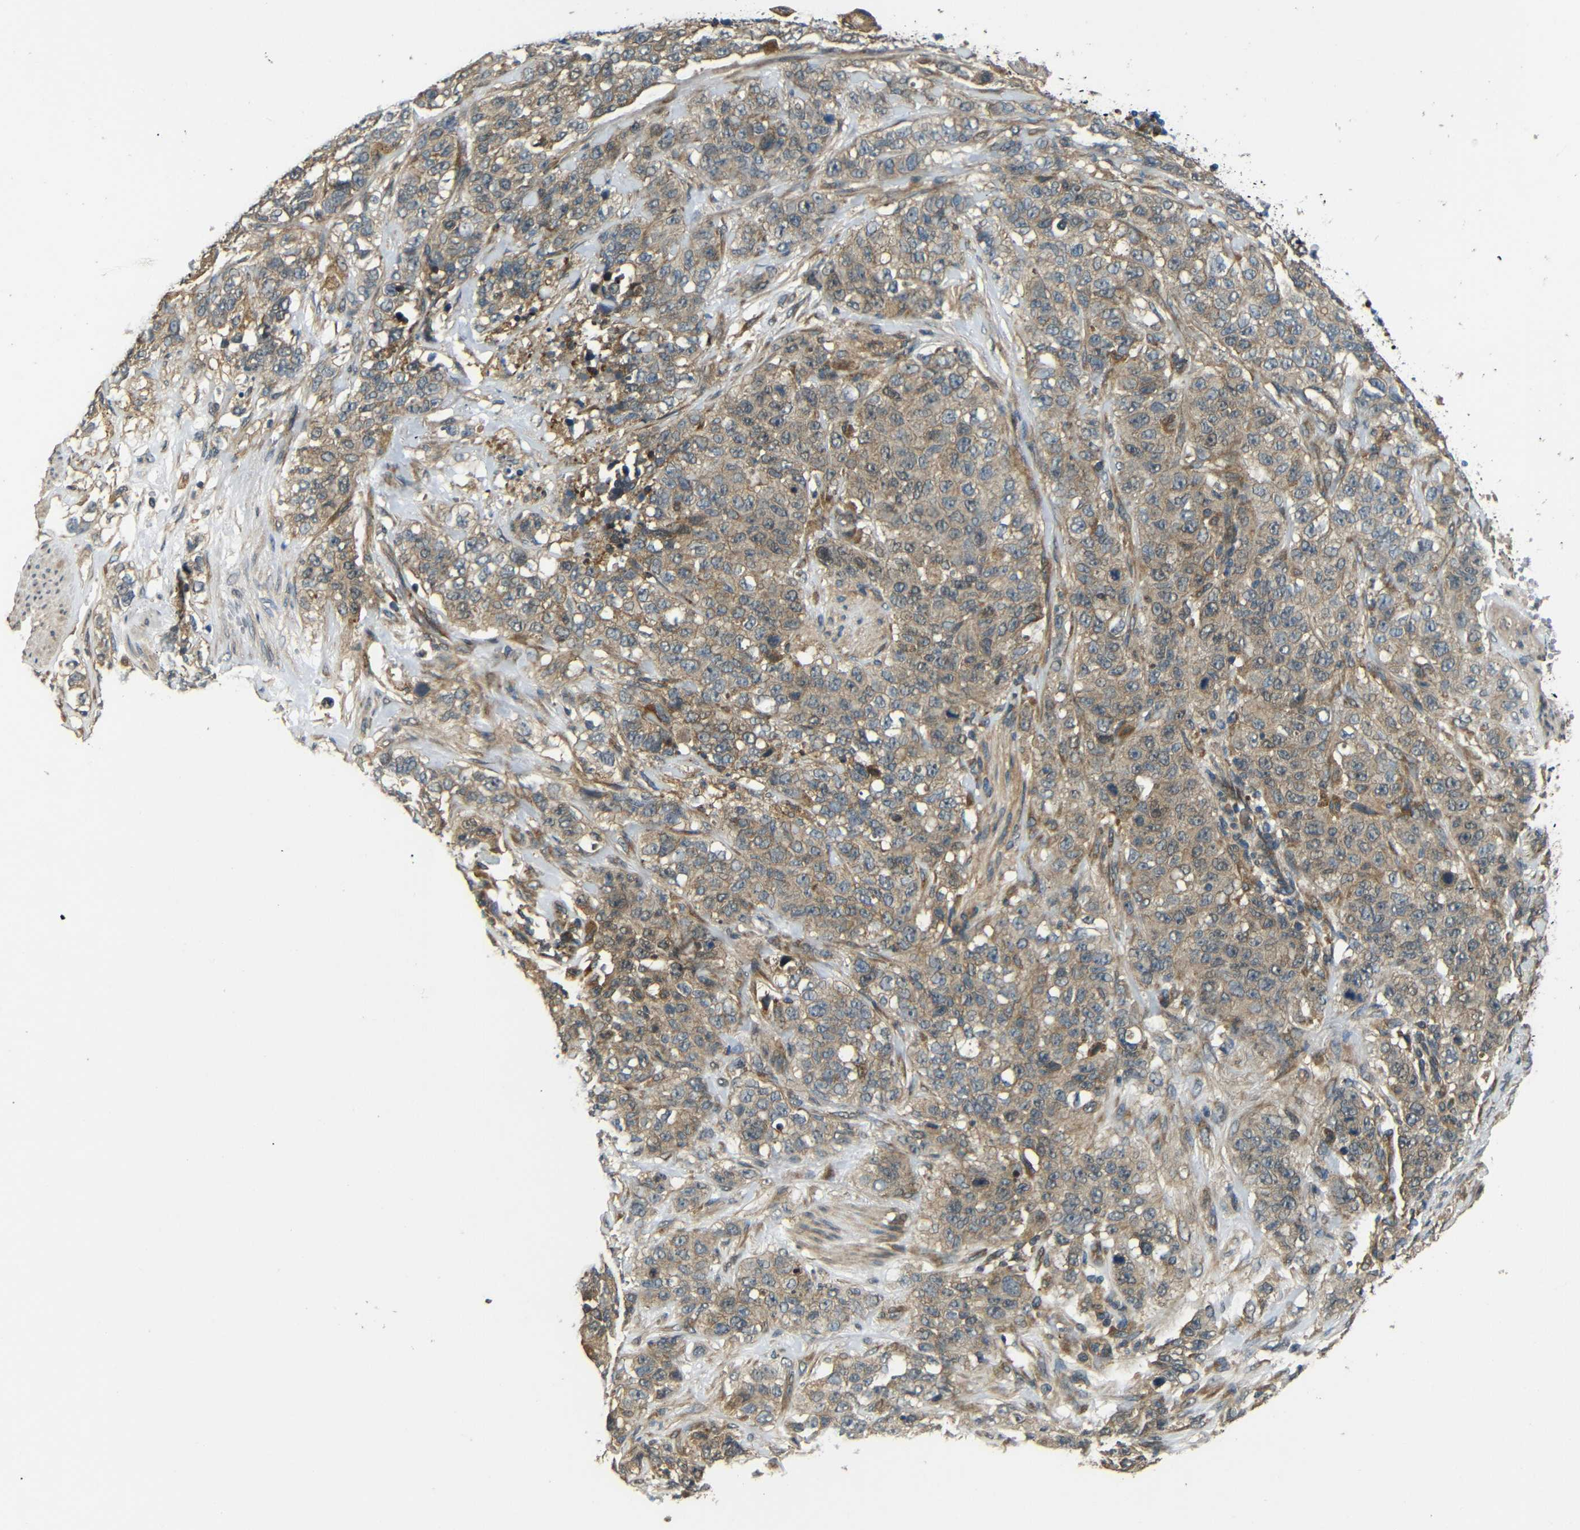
{"staining": {"intensity": "moderate", "quantity": ">75%", "location": "cytoplasmic/membranous"}, "tissue": "stomach cancer", "cell_type": "Tumor cells", "image_type": "cancer", "snomed": [{"axis": "morphology", "description": "Adenocarcinoma, NOS"}, {"axis": "topography", "description": "Stomach"}], "caption": "This photomicrograph reveals stomach adenocarcinoma stained with IHC to label a protein in brown. The cytoplasmic/membranous of tumor cells show moderate positivity for the protein. Nuclei are counter-stained blue.", "gene": "EPHB2", "patient": {"sex": "male", "age": 48}}